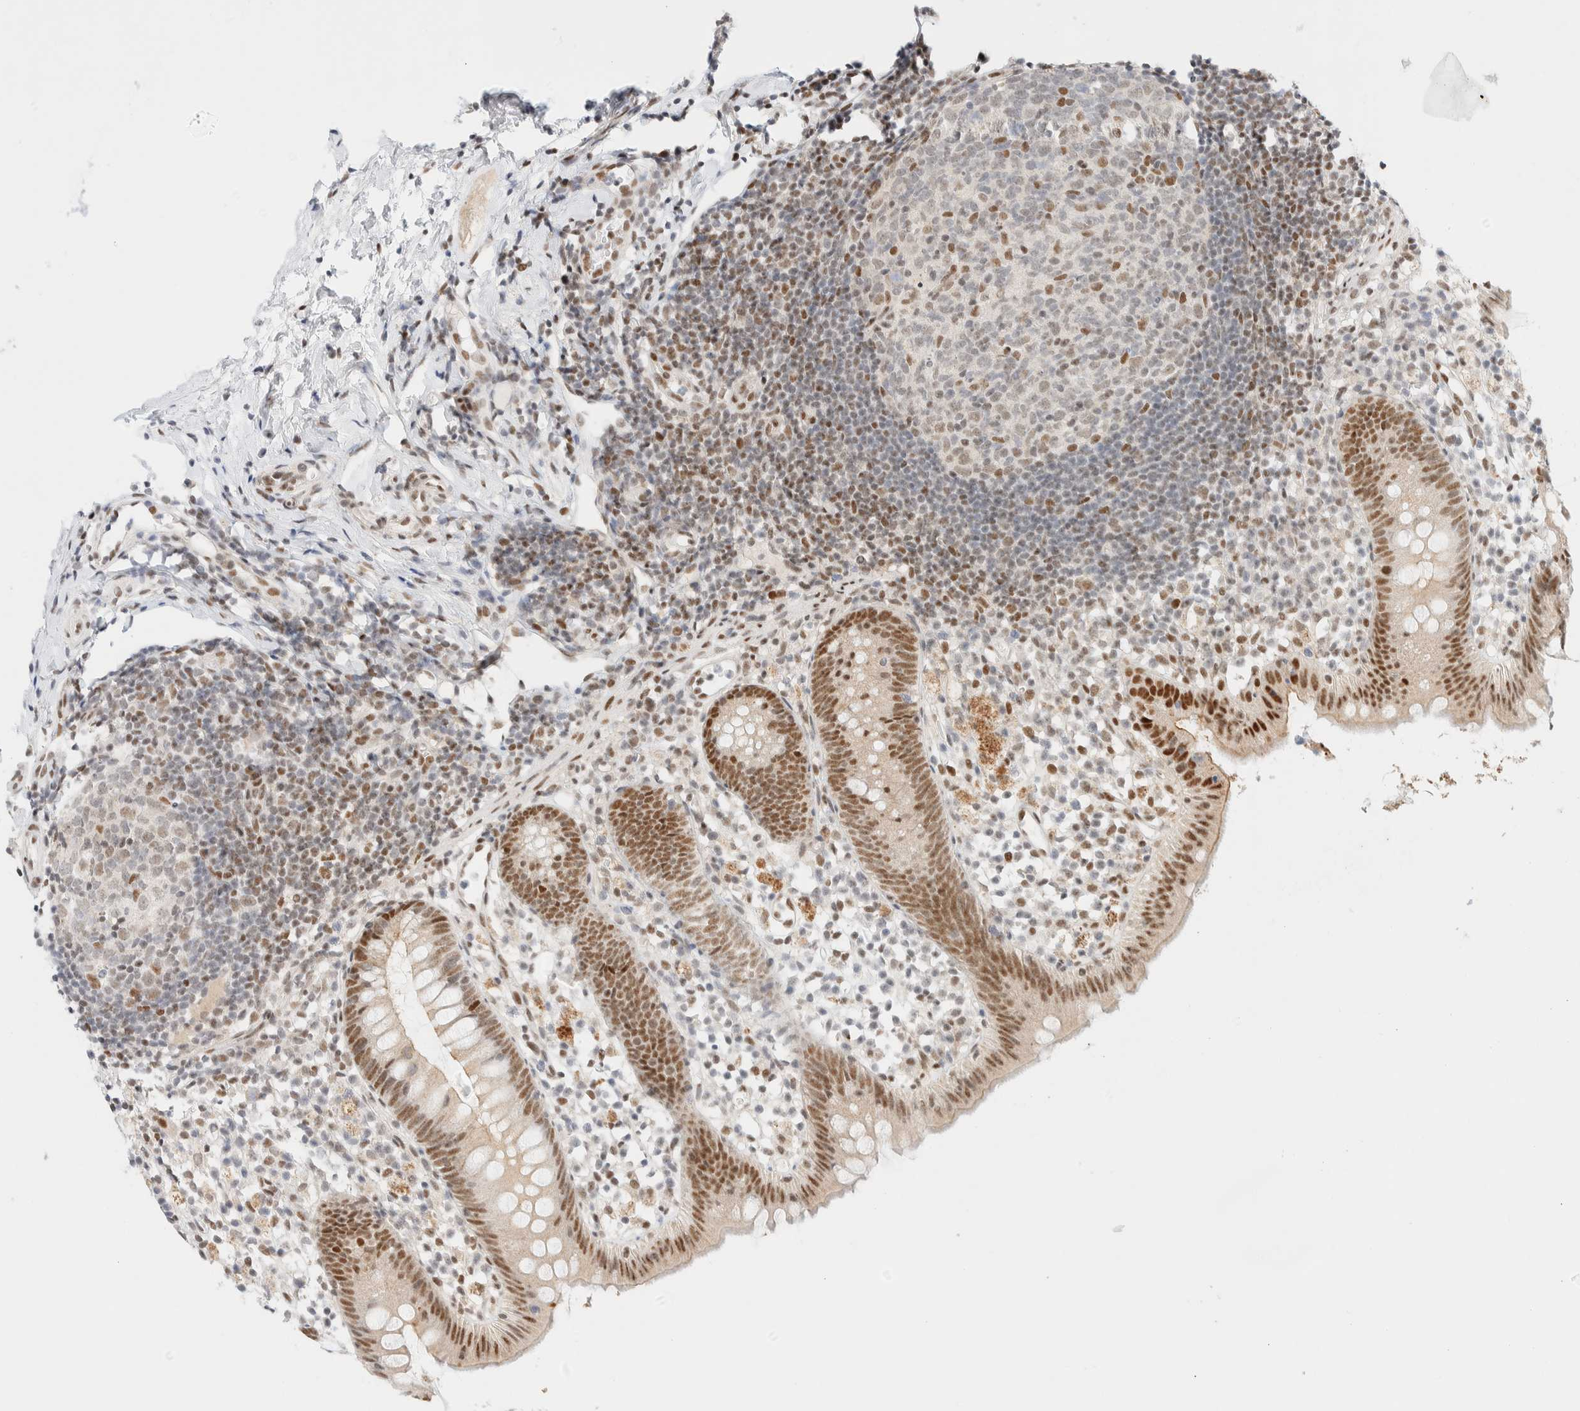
{"staining": {"intensity": "moderate", "quantity": ">75%", "location": "nuclear"}, "tissue": "appendix", "cell_type": "Glandular cells", "image_type": "normal", "snomed": [{"axis": "morphology", "description": "Normal tissue, NOS"}, {"axis": "topography", "description": "Appendix"}], "caption": "Immunohistochemistry (IHC) histopathology image of benign human appendix stained for a protein (brown), which displays medium levels of moderate nuclear positivity in approximately >75% of glandular cells.", "gene": "PYGO2", "patient": {"sex": "female", "age": 20}}